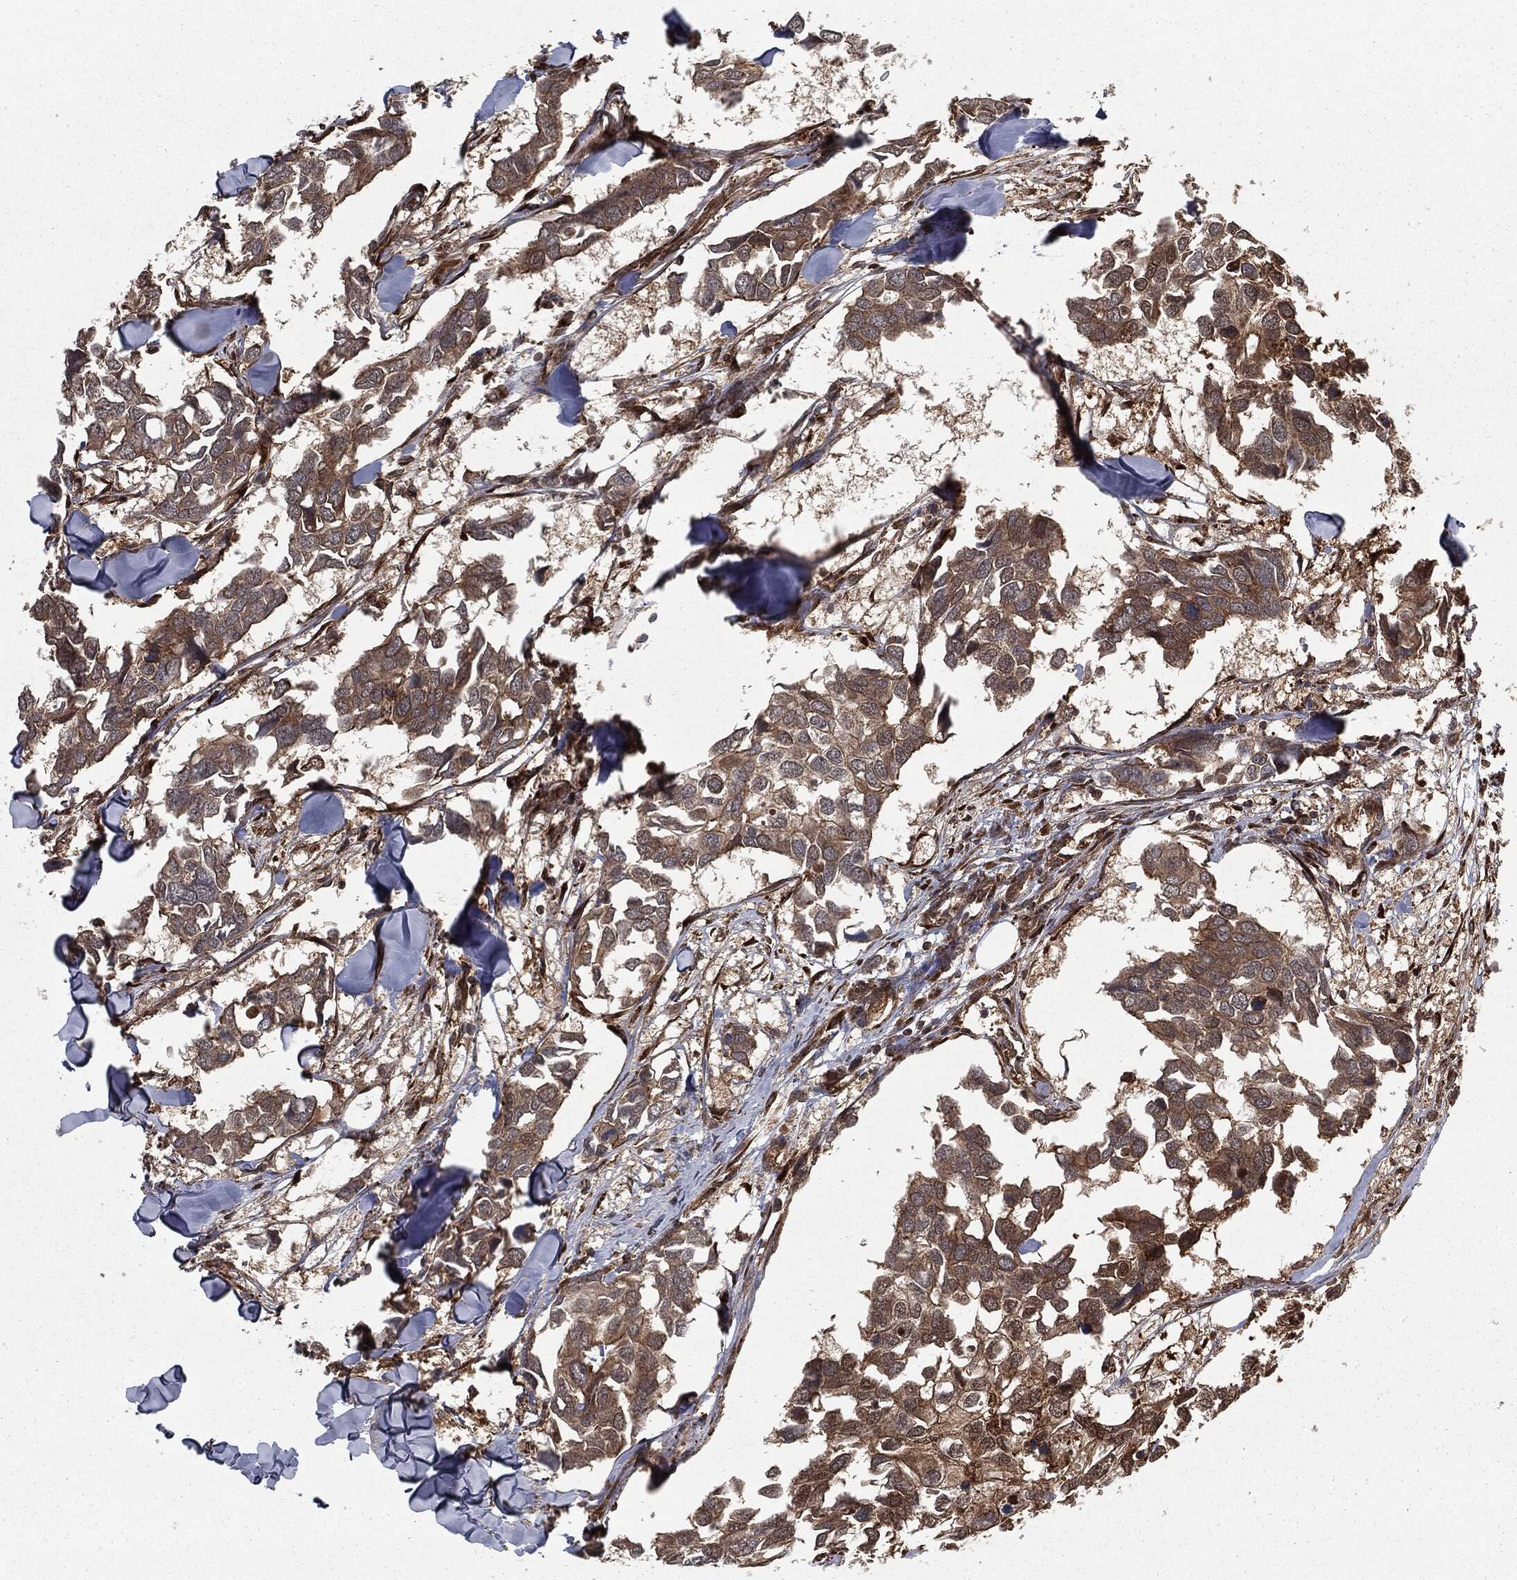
{"staining": {"intensity": "moderate", "quantity": "<25%", "location": "cytoplasmic/membranous"}, "tissue": "breast cancer", "cell_type": "Tumor cells", "image_type": "cancer", "snomed": [{"axis": "morphology", "description": "Duct carcinoma"}, {"axis": "topography", "description": "Breast"}], "caption": "A micrograph showing moderate cytoplasmic/membranous expression in about <25% of tumor cells in breast cancer (infiltrating ductal carcinoma), as visualized by brown immunohistochemical staining.", "gene": "RANBP9", "patient": {"sex": "female", "age": 83}}